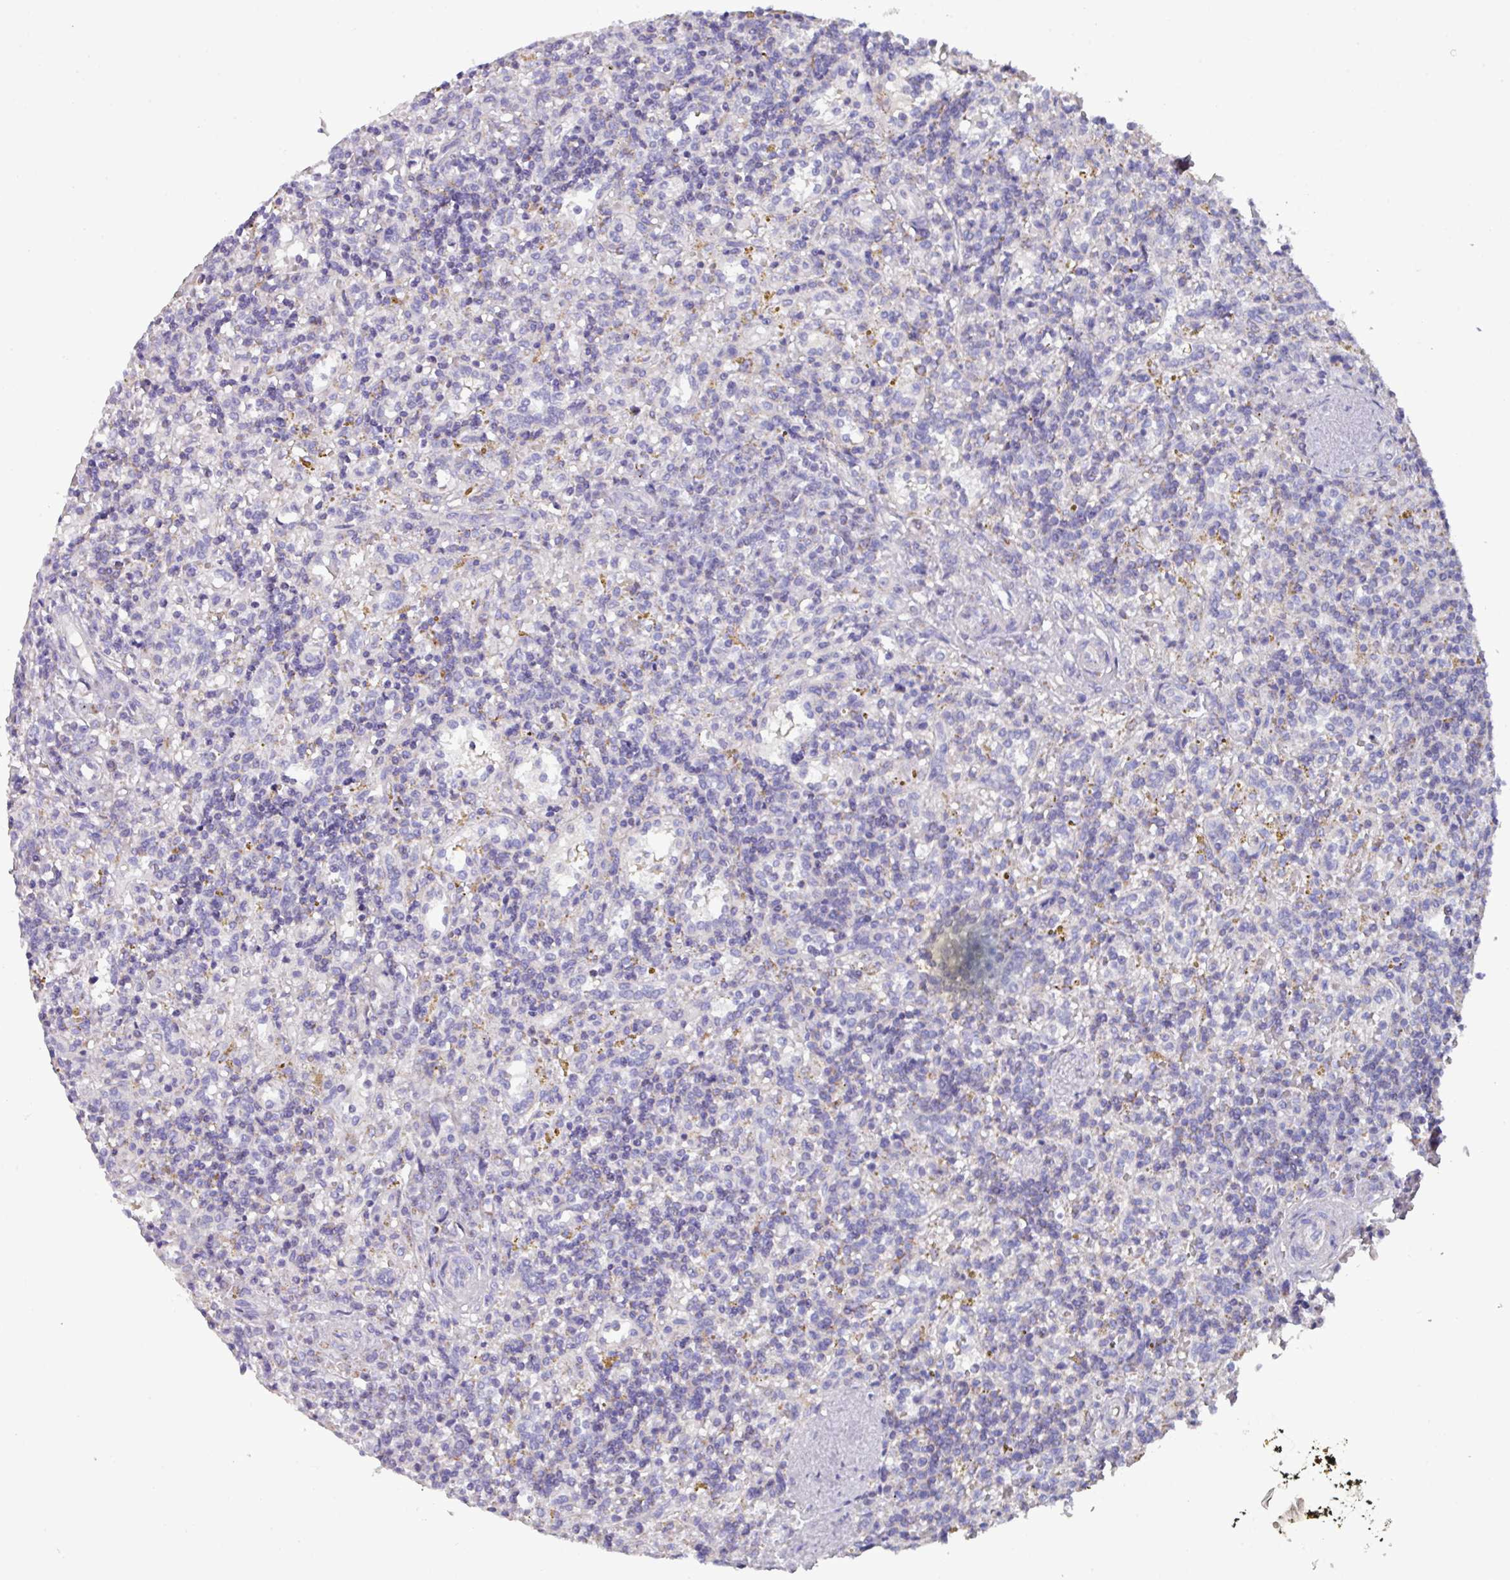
{"staining": {"intensity": "negative", "quantity": "none", "location": "none"}, "tissue": "lymphoma", "cell_type": "Tumor cells", "image_type": "cancer", "snomed": [{"axis": "morphology", "description": "Malignant lymphoma, non-Hodgkin's type, Low grade"}, {"axis": "topography", "description": "Spleen"}], "caption": "The IHC photomicrograph has no significant positivity in tumor cells of lymphoma tissue. (DAB (3,3'-diaminobenzidine) IHC with hematoxylin counter stain).", "gene": "MT-ND4", "patient": {"sex": "male", "age": 67}}